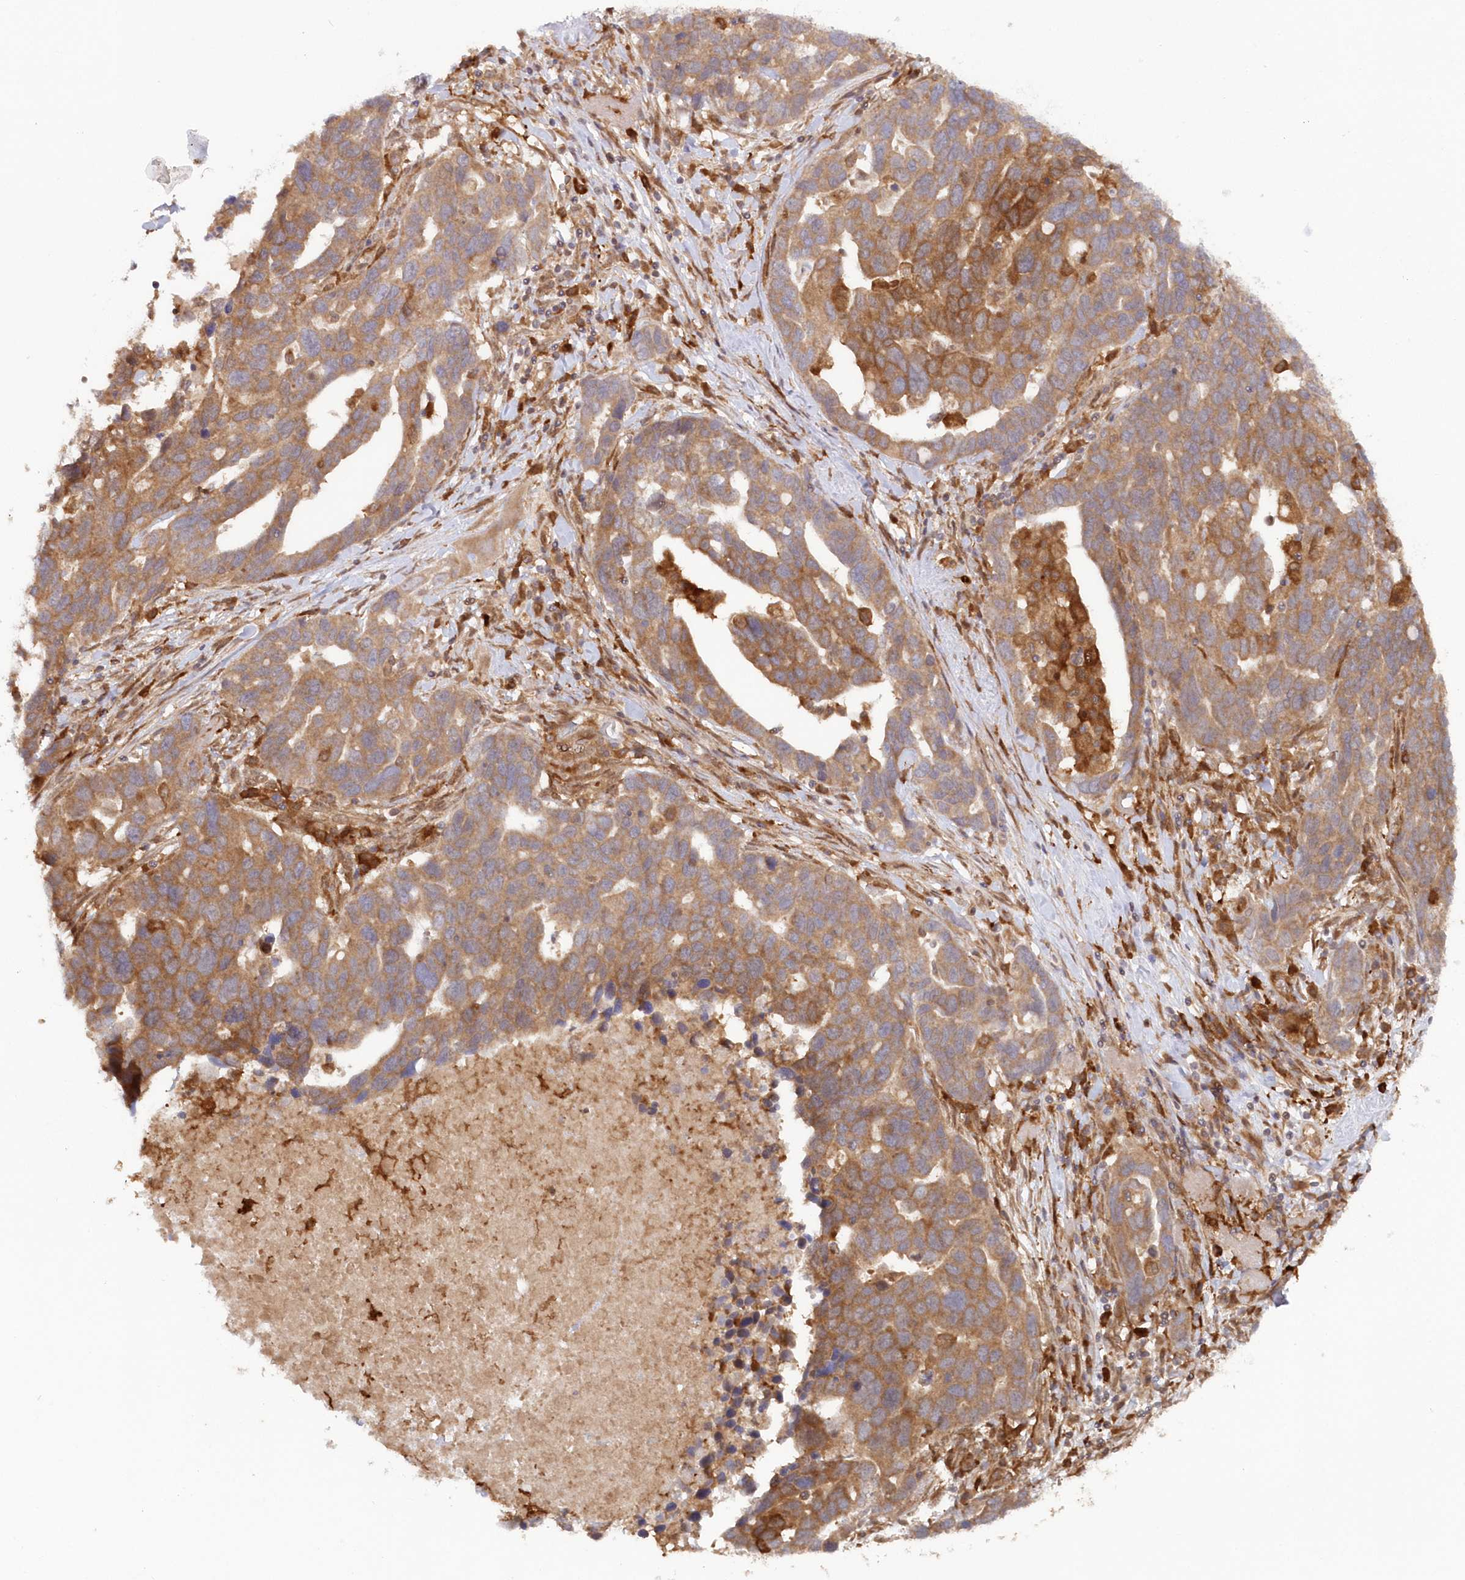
{"staining": {"intensity": "moderate", "quantity": ">75%", "location": "cytoplasmic/membranous"}, "tissue": "ovarian cancer", "cell_type": "Tumor cells", "image_type": "cancer", "snomed": [{"axis": "morphology", "description": "Cystadenocarcinoma, serous, NOS"}, {"axis": "topography", "description": "Ovary"}], "caption": "Immunohistochemical staining of ovarian cancer (serous cystadenocarcinoma) reveals medium levels of moderate cytoplasmic/membranous expression in approximately >75% of tumor cells.", "gene": "GBE1", "patient": {"sex": "female", "age": 54}}